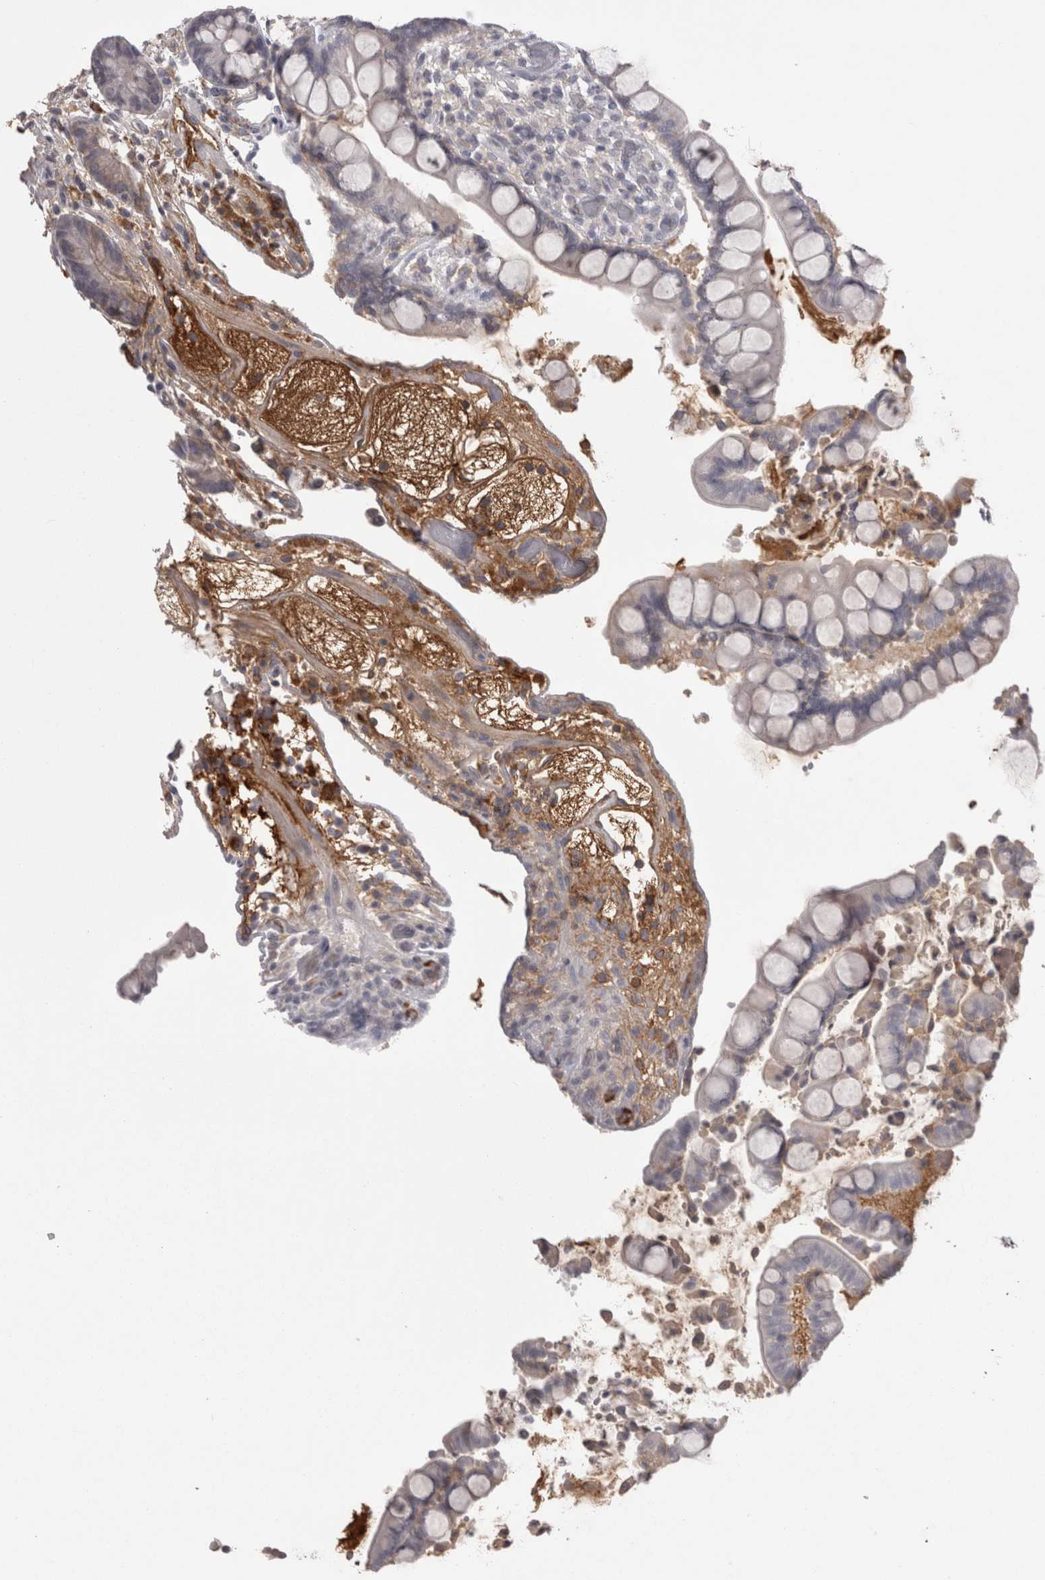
{"staining": {"intensity": "weak", "quantity": ">75%", "location": "cytoplasmic/membranous"}, "tissue": "colon", "cell_type": "Endothelial cells", "image_type": "normal", "snomed": [{"axis": "morphology", "description": "Normal tissue, NOS"}, {"axis": "topography", "description": "Colon"}], "caption": "Immunohistochemistry photomicrograph of normal human colon stained for a protein (brown), which displays low levels of weak cytoplasmic/membranous staining in approximately >75% of endothelial cells.", "gene": "SAA4", "patient": {"sex": "male", "age": 73}}